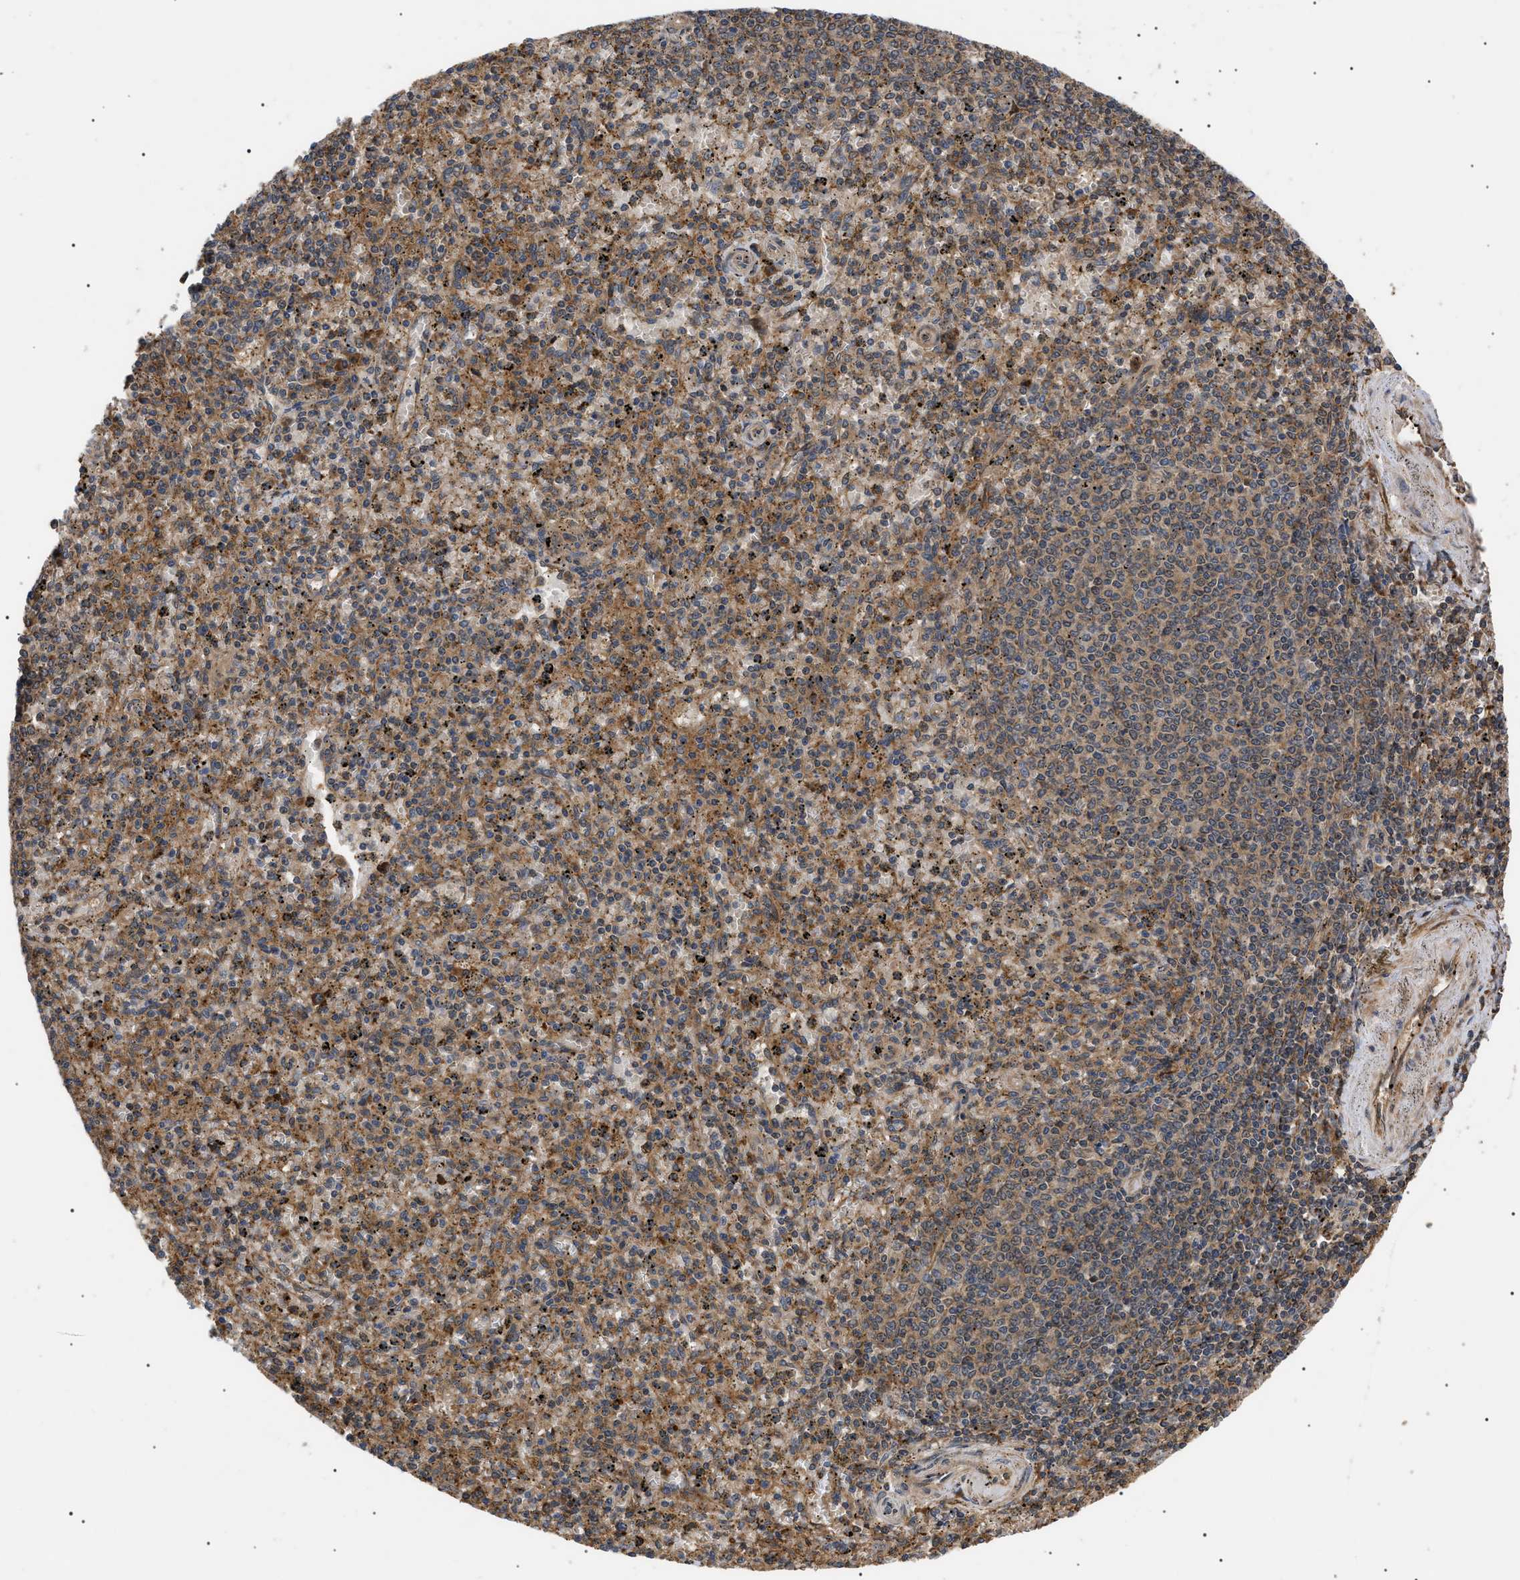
{"staining": {"intensity": "moderate", "quantity": ">75%", "location": "cytoplasmic/membranous"}, "tissue": "spleen", "cell_type": "Cells in red pulp", "image_type": "normal", "snomed": [{"axis": "morphology", "description": "Normal tissue, NOS"}, {"axis": "topography", "description": "Spleen"}], "caption": "This is an image of immunohistochemistry staining of benign spleen, which shows moderate expression in the cytoplasmic/membranous of cells in red pulp.", "gene": "ASTL", "patient": {"sex": "male", "age": 72}}